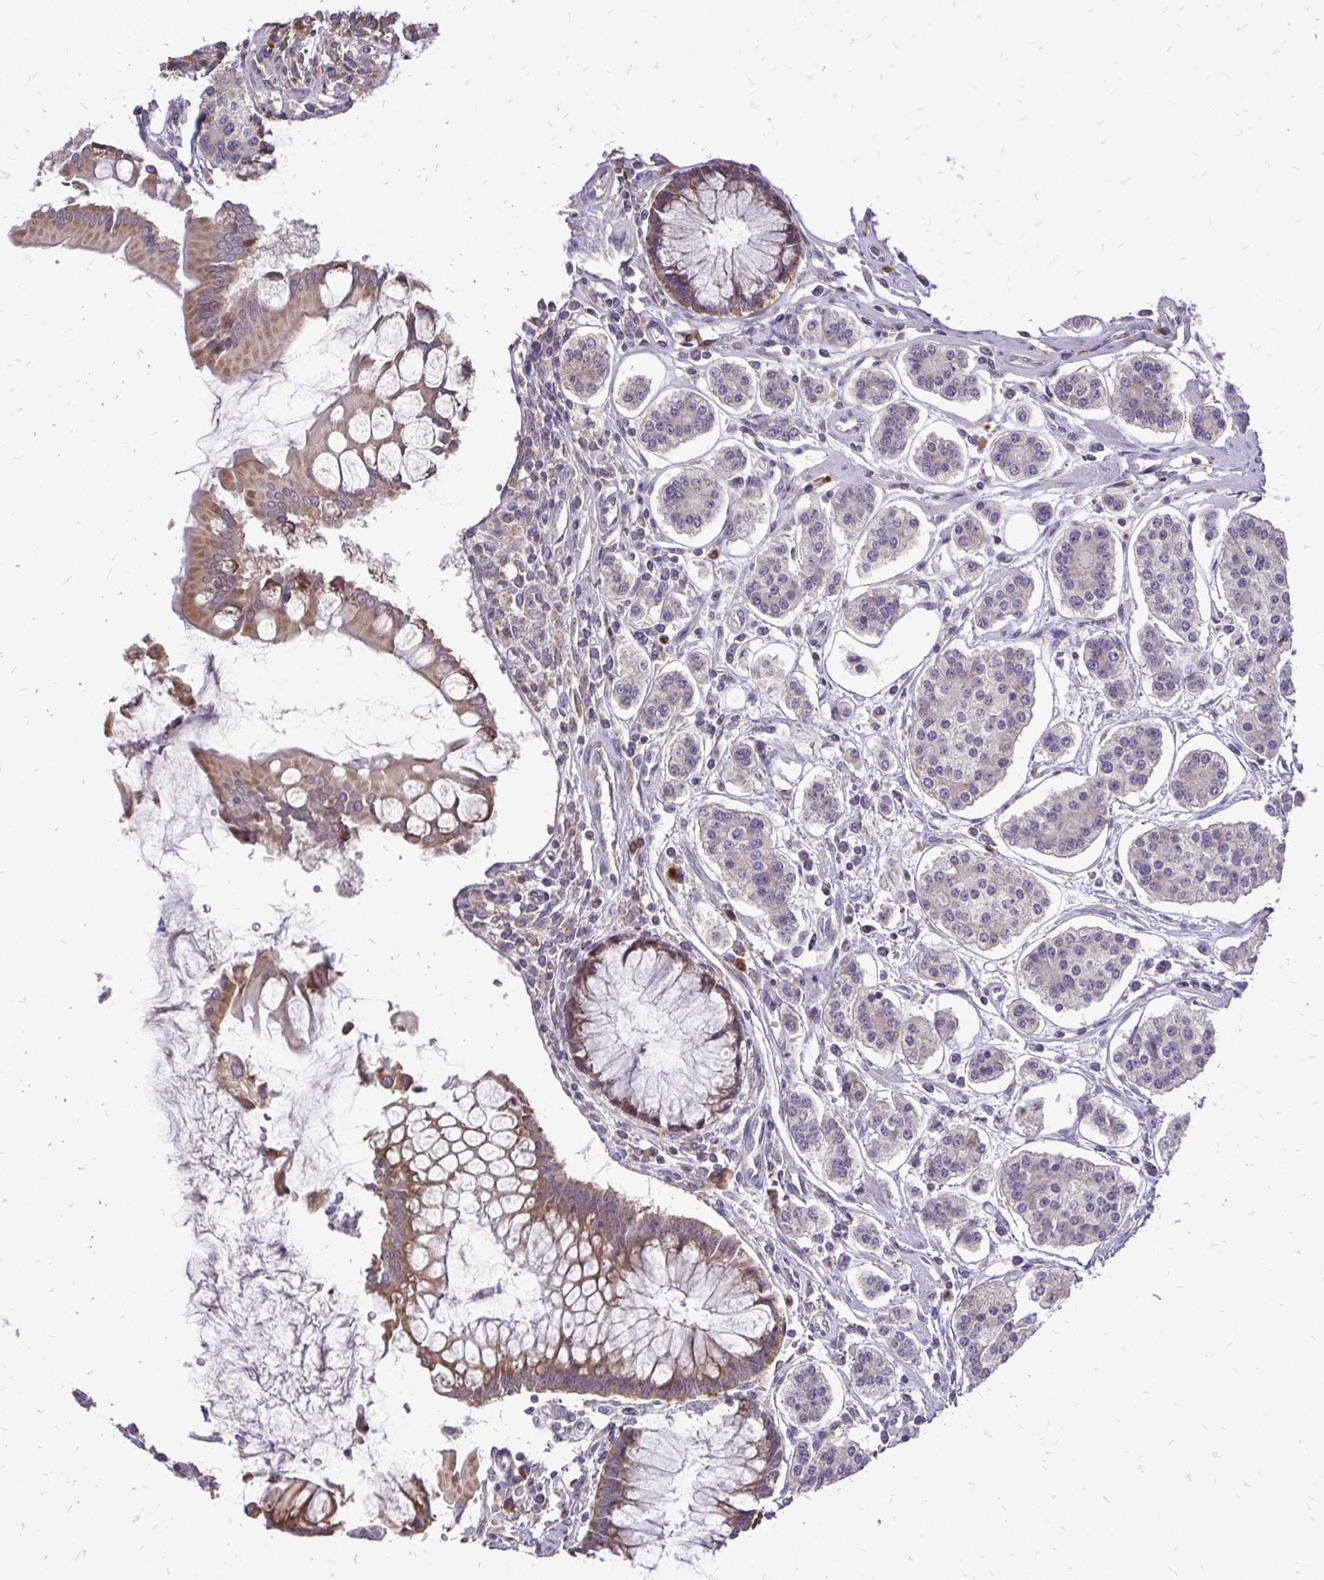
{"staining": {"intensity": "weak", "quantity": "25%-75%", "location": "cytoplasmic/membranous"}, "tissue": "carcinoid", "cell_type": "Tumor cells", "image_type": "cancer", "snomed": [{"axis": "morphology", "description": "Carcinoid, malignant, NOS"}, {"axis": "topography", "description": "Small intestine"}], "caption": "Immunohistochemical staining of carcinoid demonstrates low levels of weak cytoplasmic/membranous protein staining in about 25%-75% of tumor cells. The staining was performed using DAB to visualize the protein expression in brown, while the nuclei were stained in blue with hematoxylin (Magnification: 20x).", "gene": "RPS3", "patient": {"sex": "female", "age": 65}}